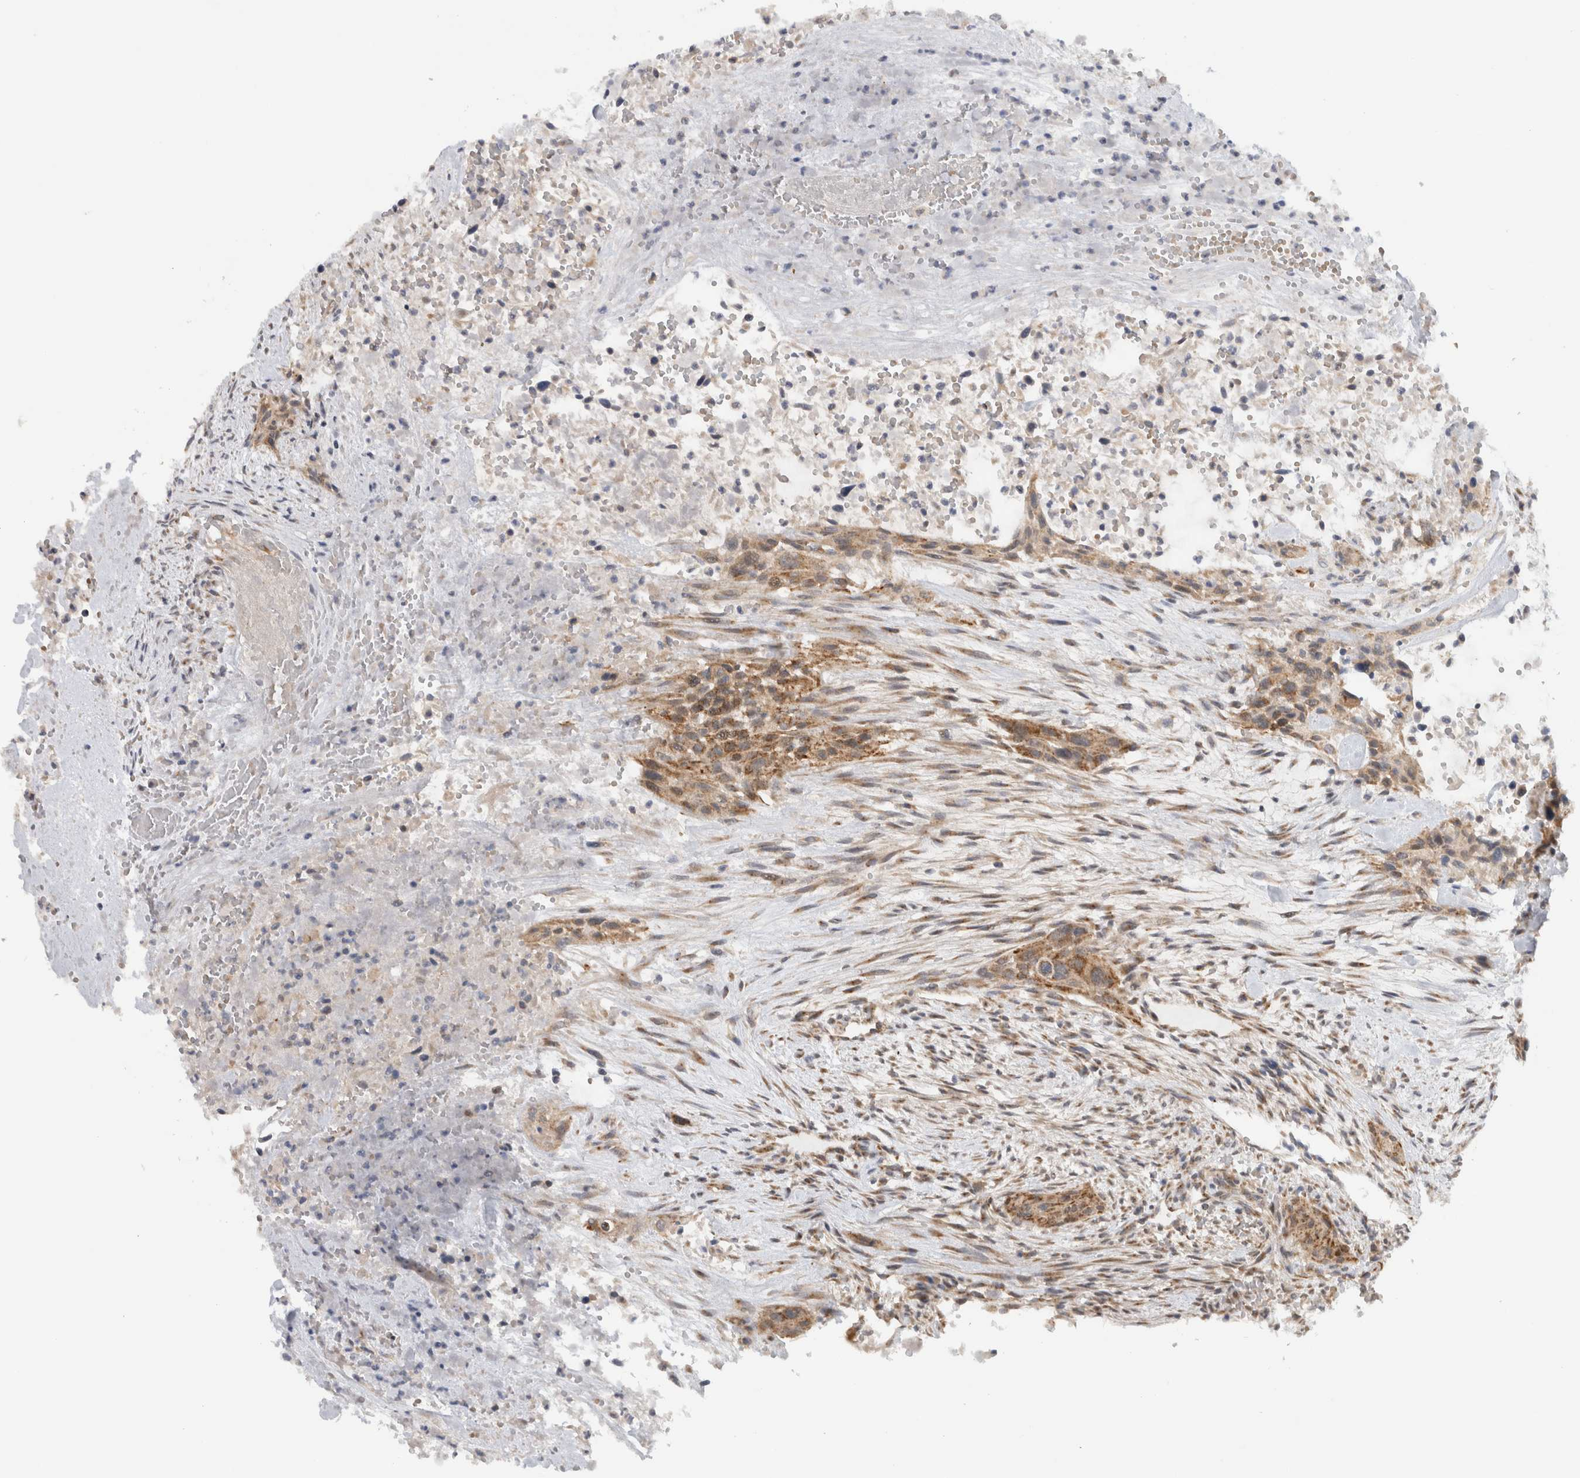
{"staining": {"intensity": "moderate", "quantity": ">75%", "location": "cytoplasmic/membranous"}, "tissue": "urothelial cancer", "cell_type": "Tumor cells", "image_type": "cancer", "snomed": [{"axis": "morphology", "description": "Urothelial carcinoma, High grade"}, {"axis": "topography", "description": "Urinary bladder"}], "caption": "Human urothelial cancer stained for a protein (brown) displays moderate cytoplasmic/membranous positive expression in about >75% of tumor cells.", "gene": "CMC2", "patient": {"sex": "male", "age": 35}}